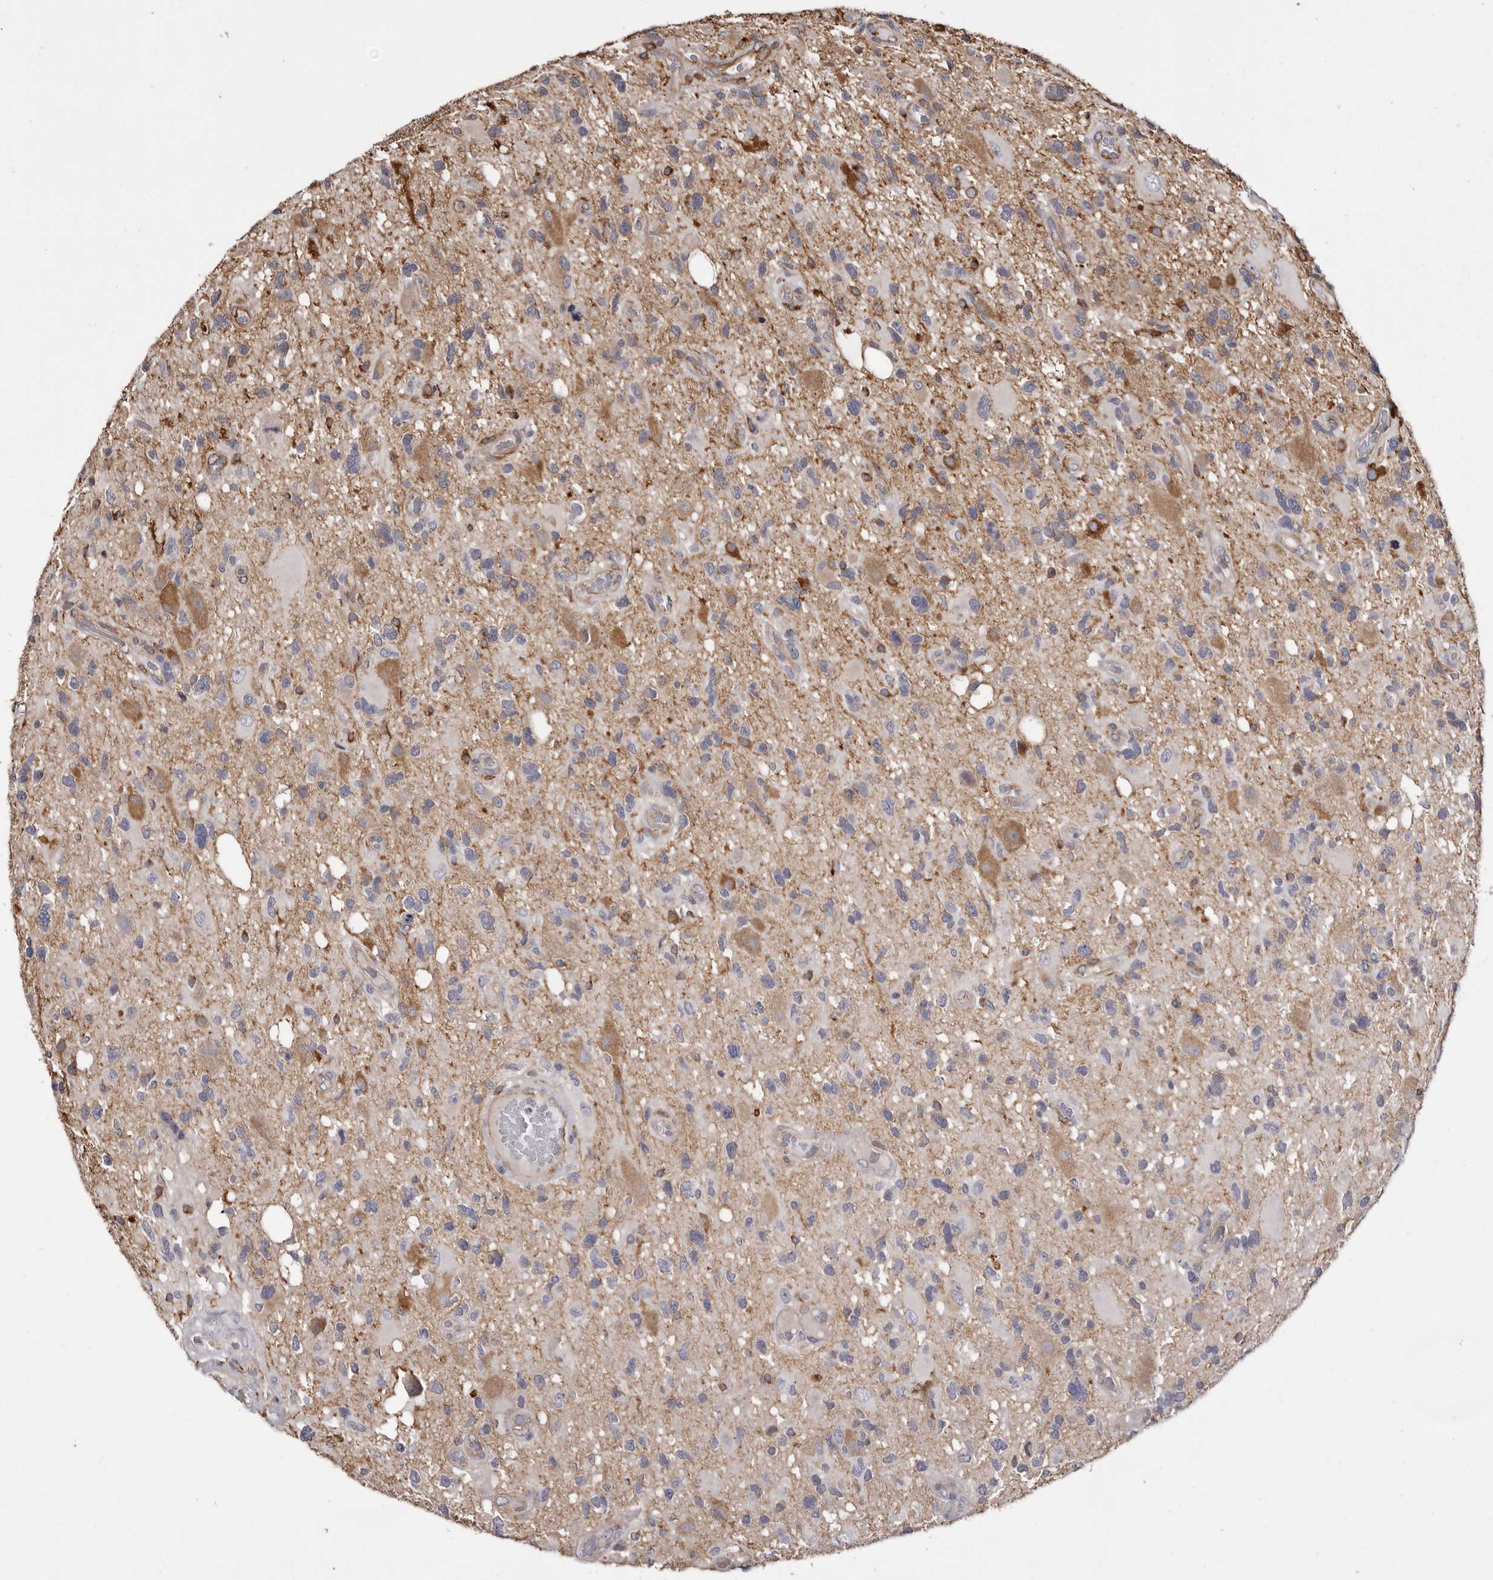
{"staining": {"intensity": "moderate", "quantity": "<25%", "location": "cytoplasmic/membranous"}, "tissue": "glioma", "cell_type": "Tumor cells", "image_type": "cancer", "snomed": [{"axis": "morphology", "description": "Glioma, malignant, High grade"}, {"axis": "topography", "description": "Brain"}], "caption": "Immunohistochemical staining of human high-grade glioma (malignant) displays moderate cytoplasmic/membranous protein expression in approximately <25% of tumor cells. (IHC, brightfield microscopy, high magnification).", "gene": "TNNI1", "patient": {"sex": "male", "age": 33}}